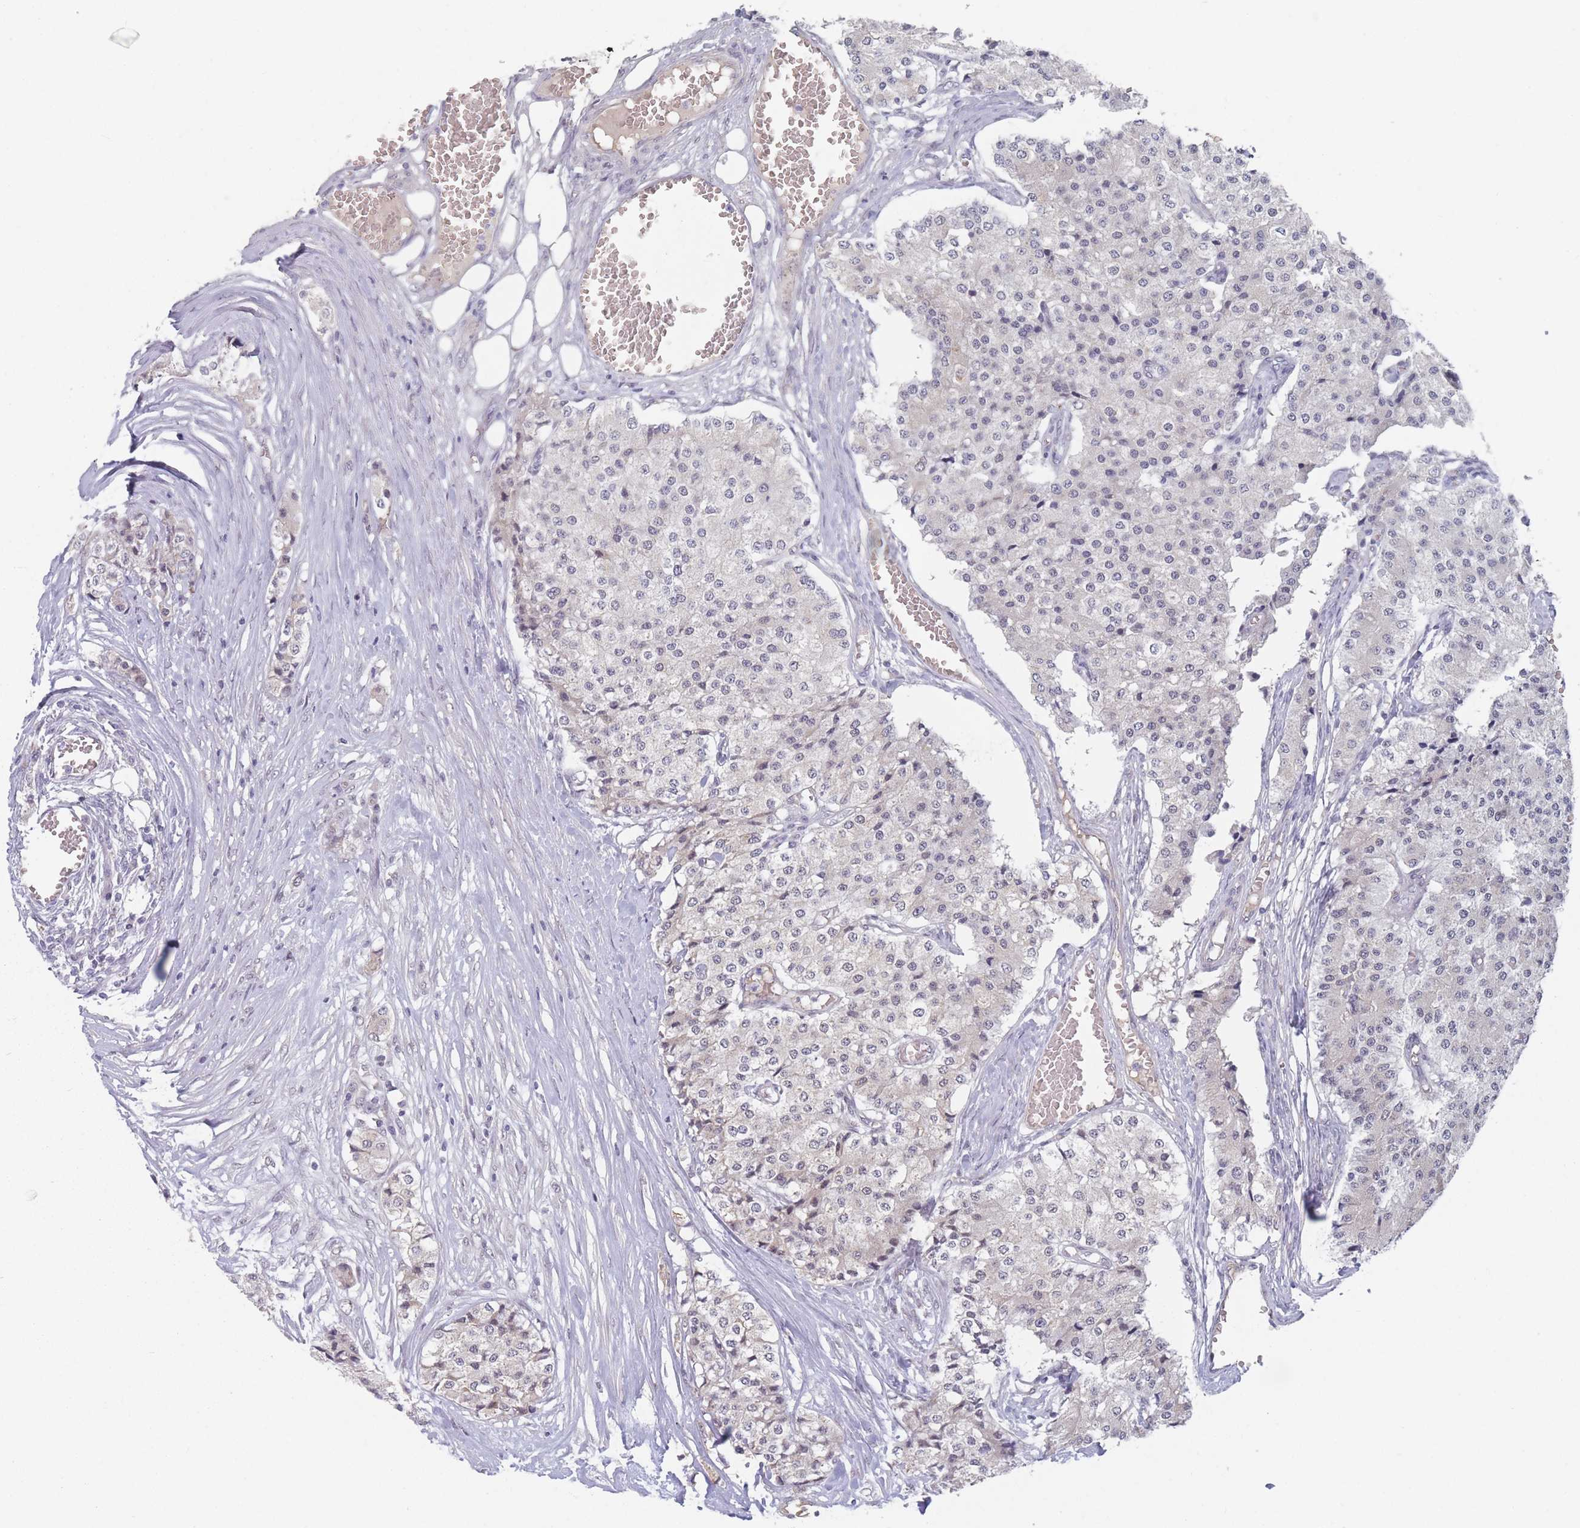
{"staining": {"intensity": "negative", "quantity": "none", "location": "none"}, "tissue": "carcinoid", "cell_type": "Tumor cells", "image_type": "cancer", "snomed": [{"axis": "morphology", "description": "Carcinoid, malignant, NOS"}, {"axis": "topography", "description": "Colon"}], "caption": "Immunohistochemistry (IHC) of carcinoid shows no positivity in tumor cells. Nuclei are stained in blue.", "gene": "ANKRD10", "patient": {"sex": "female", "age": 52}}